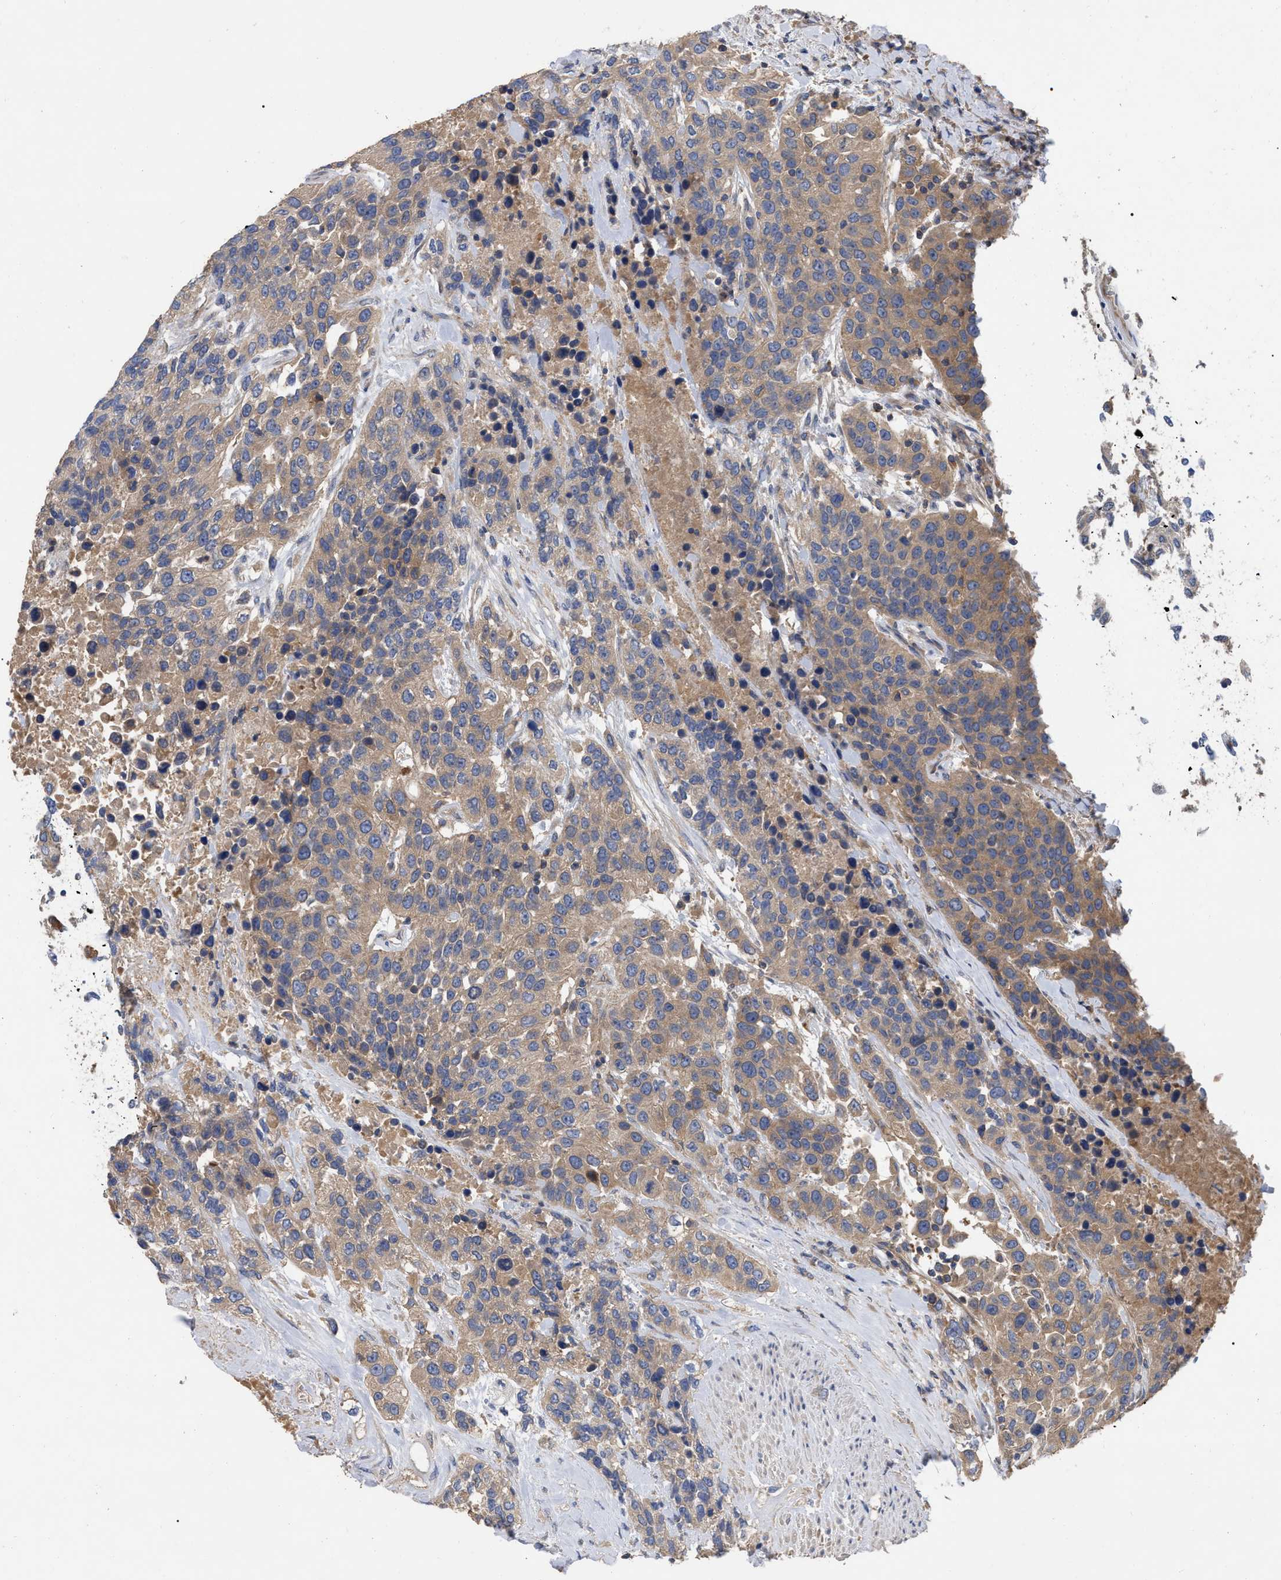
{"staining": {"intensity": "weak", "quantity": ">75%", "location": "cytoplasmic/membranous"}, "tissue": "urothelial cancer", "cell_type": "Tumor cells", "image_type": "cancer", "snomed": [{"axis": "morphology", "description": "Urothelial carcinoma, High grade"}, {"axis": "topography", "description": "Urinary bladder"}], "caption": "IHC photomicrograph of neoplastic tissue: human urothelial cancer stained using immunohistochemistry displays low levels of weak protein expression localized specifically in the cytoplasmic/membranous of tumor cells, appearing as a cytoplasmic/membranous brown color.", "gene": "RAP1GDS1", "patient": {"sex": "female", "age": 80}}